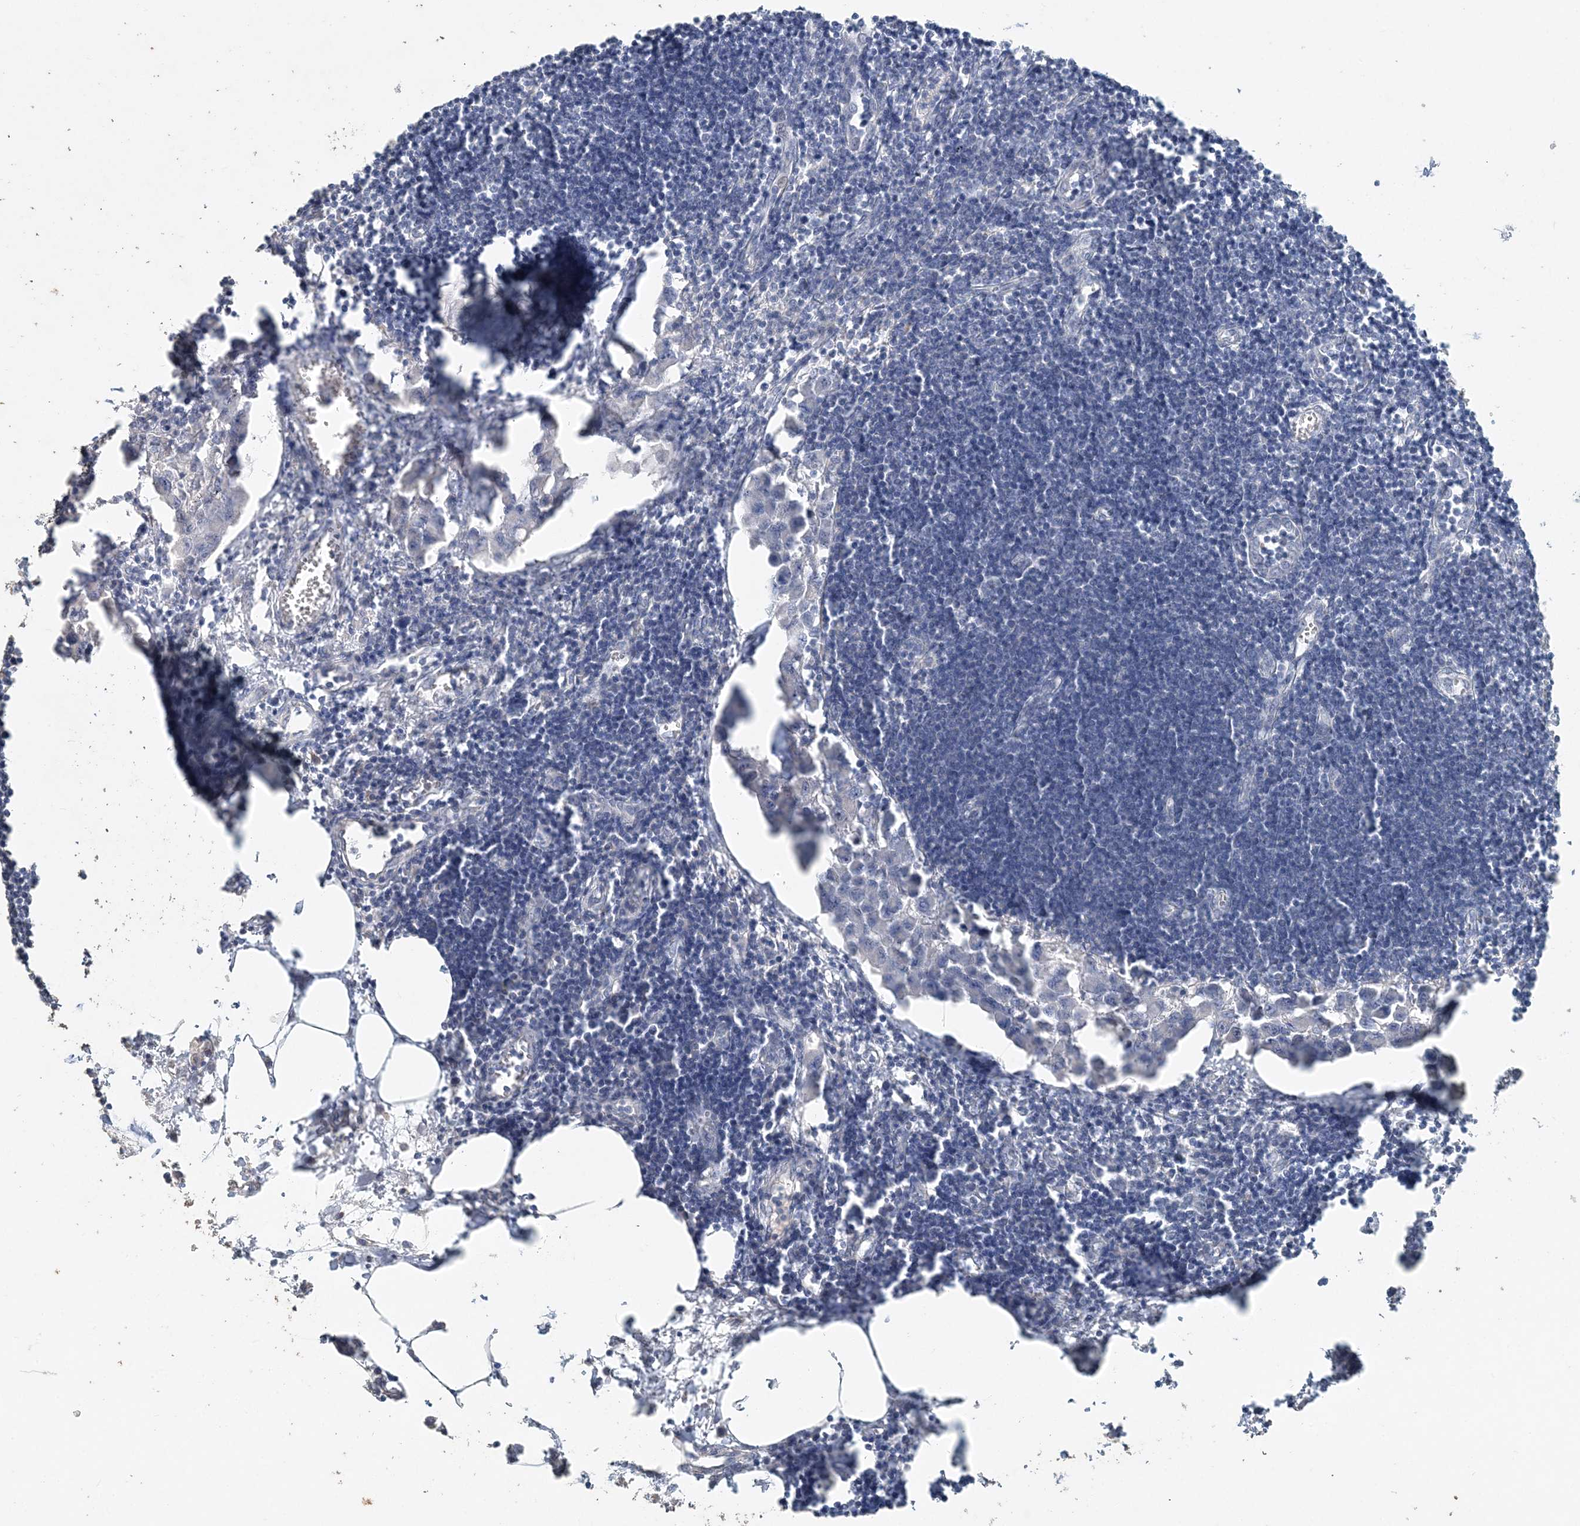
{"staining": {"intensity": "negative", "quantity": "none", "location": "none"}, "tissue": "lymph node", "cell_type": "Germinal center cells", "image_type": "normal", "snomed": [{"axis": "morphology", "description": "Normal tissue, NOS"}, {"axis": "morphology", "description": "Malignant melanoma, Metastatic site"}, {"axis": "topography", "description": "Lymph node"}], "caption": "The image exhibits no significant expression in germinal center cells of lymph node.", "gene": "DNAH5", "patient": {"sex": "male", "age": 41}}